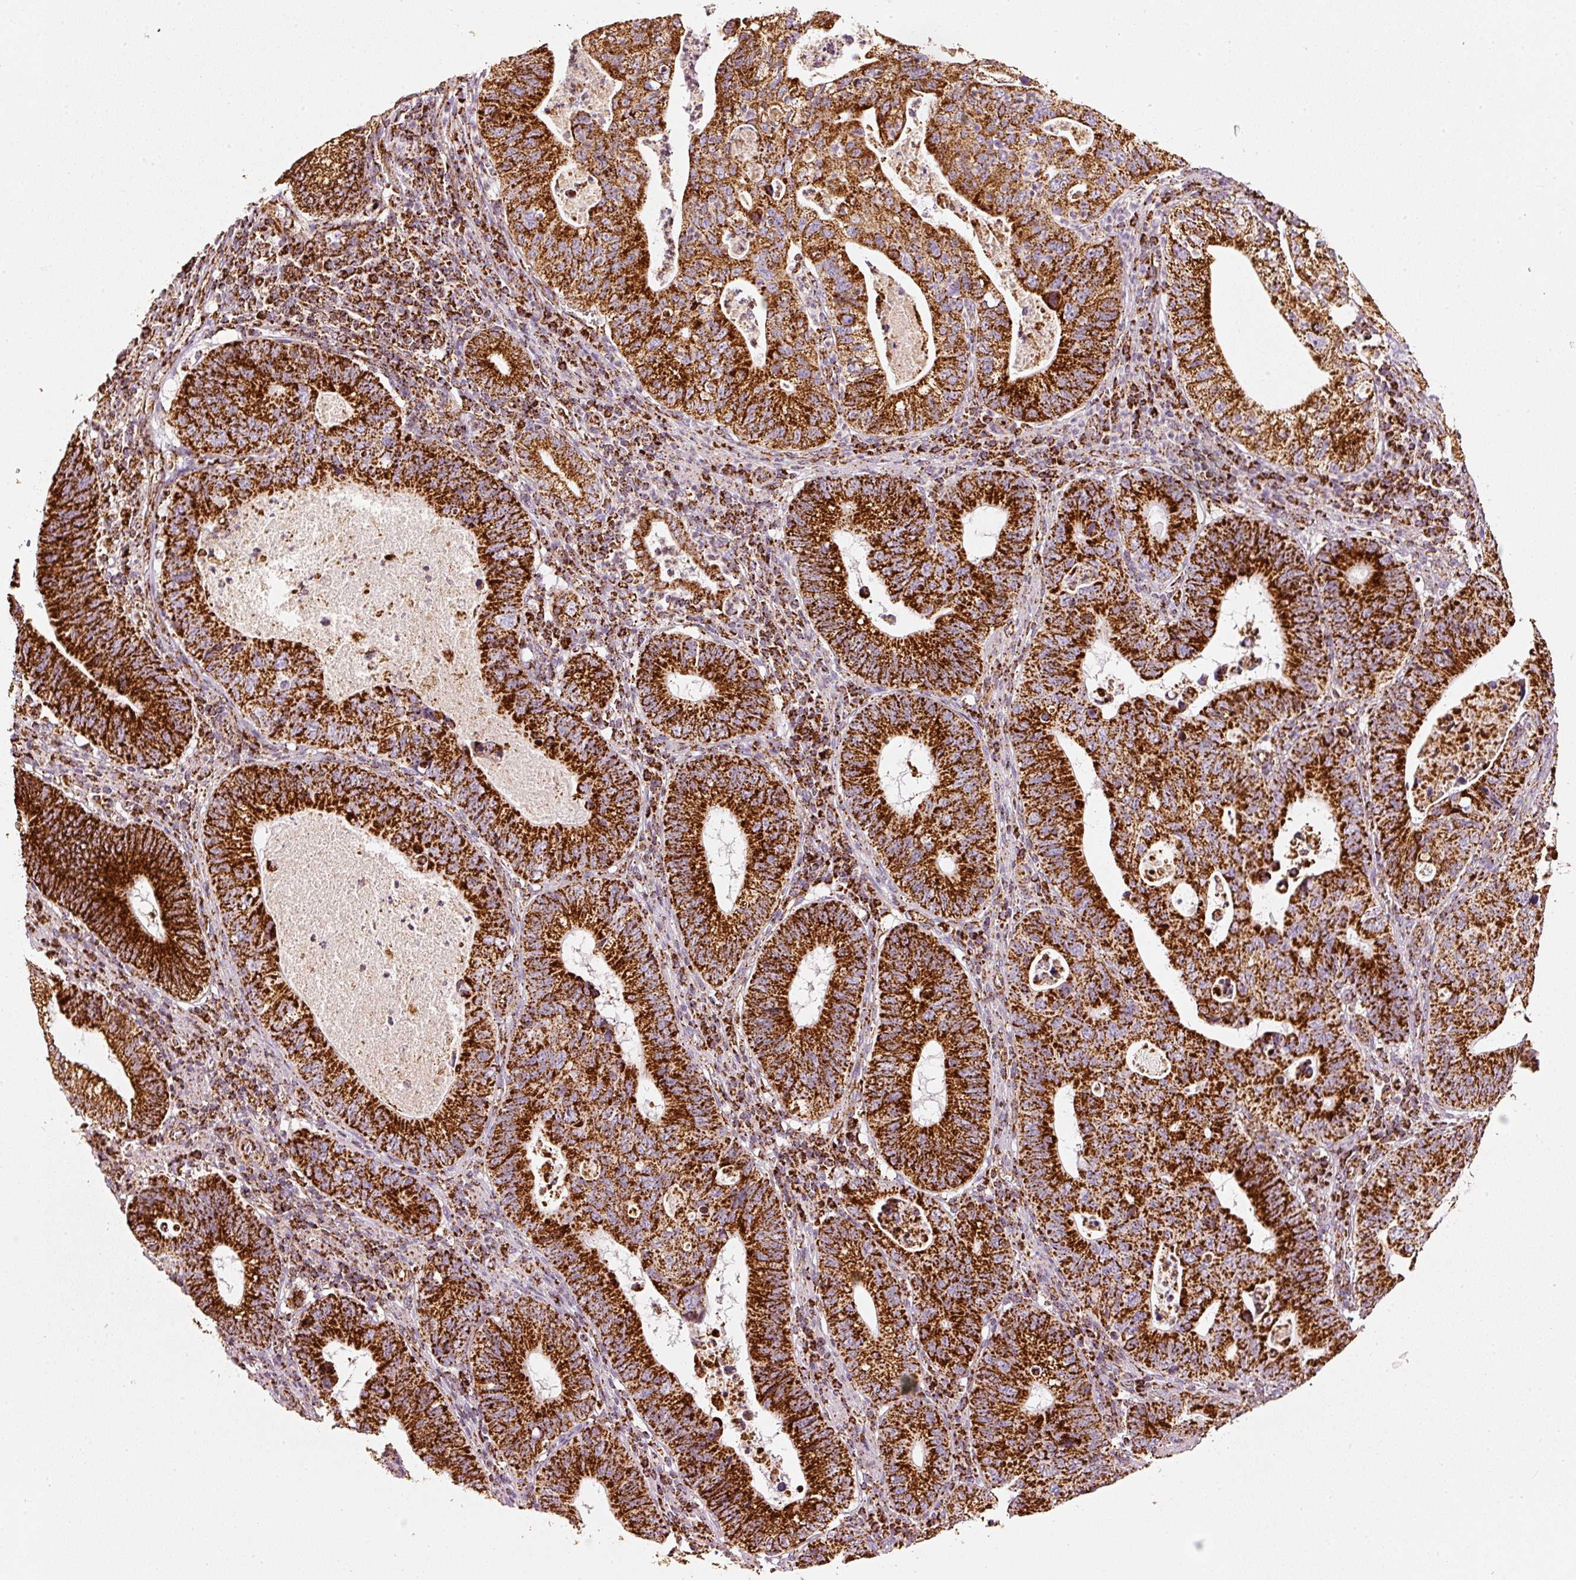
{"staining": {"intensity": "strong", "quantity": ">75%", "location": "cytoplasmic/membranous"}, "tissue": "stomach cancer", "cell_type": "Tumor cells", "image_type": "cancer", "snomed": [{"axis": "morphology", "description": "Adenocarcinoma, NOS"}, {"axis": "topography", "description": "Stomach"}], "caption": "A high-resolution micrograph shows immunohistochemistry staining of stomach cancer (adenocarcinoma), which displays strong cytoplasmic/membranous staining in about >75% of tumor cells.", "gene": "UQCRC1", "patient": {"sex": "male", "age": 59}}